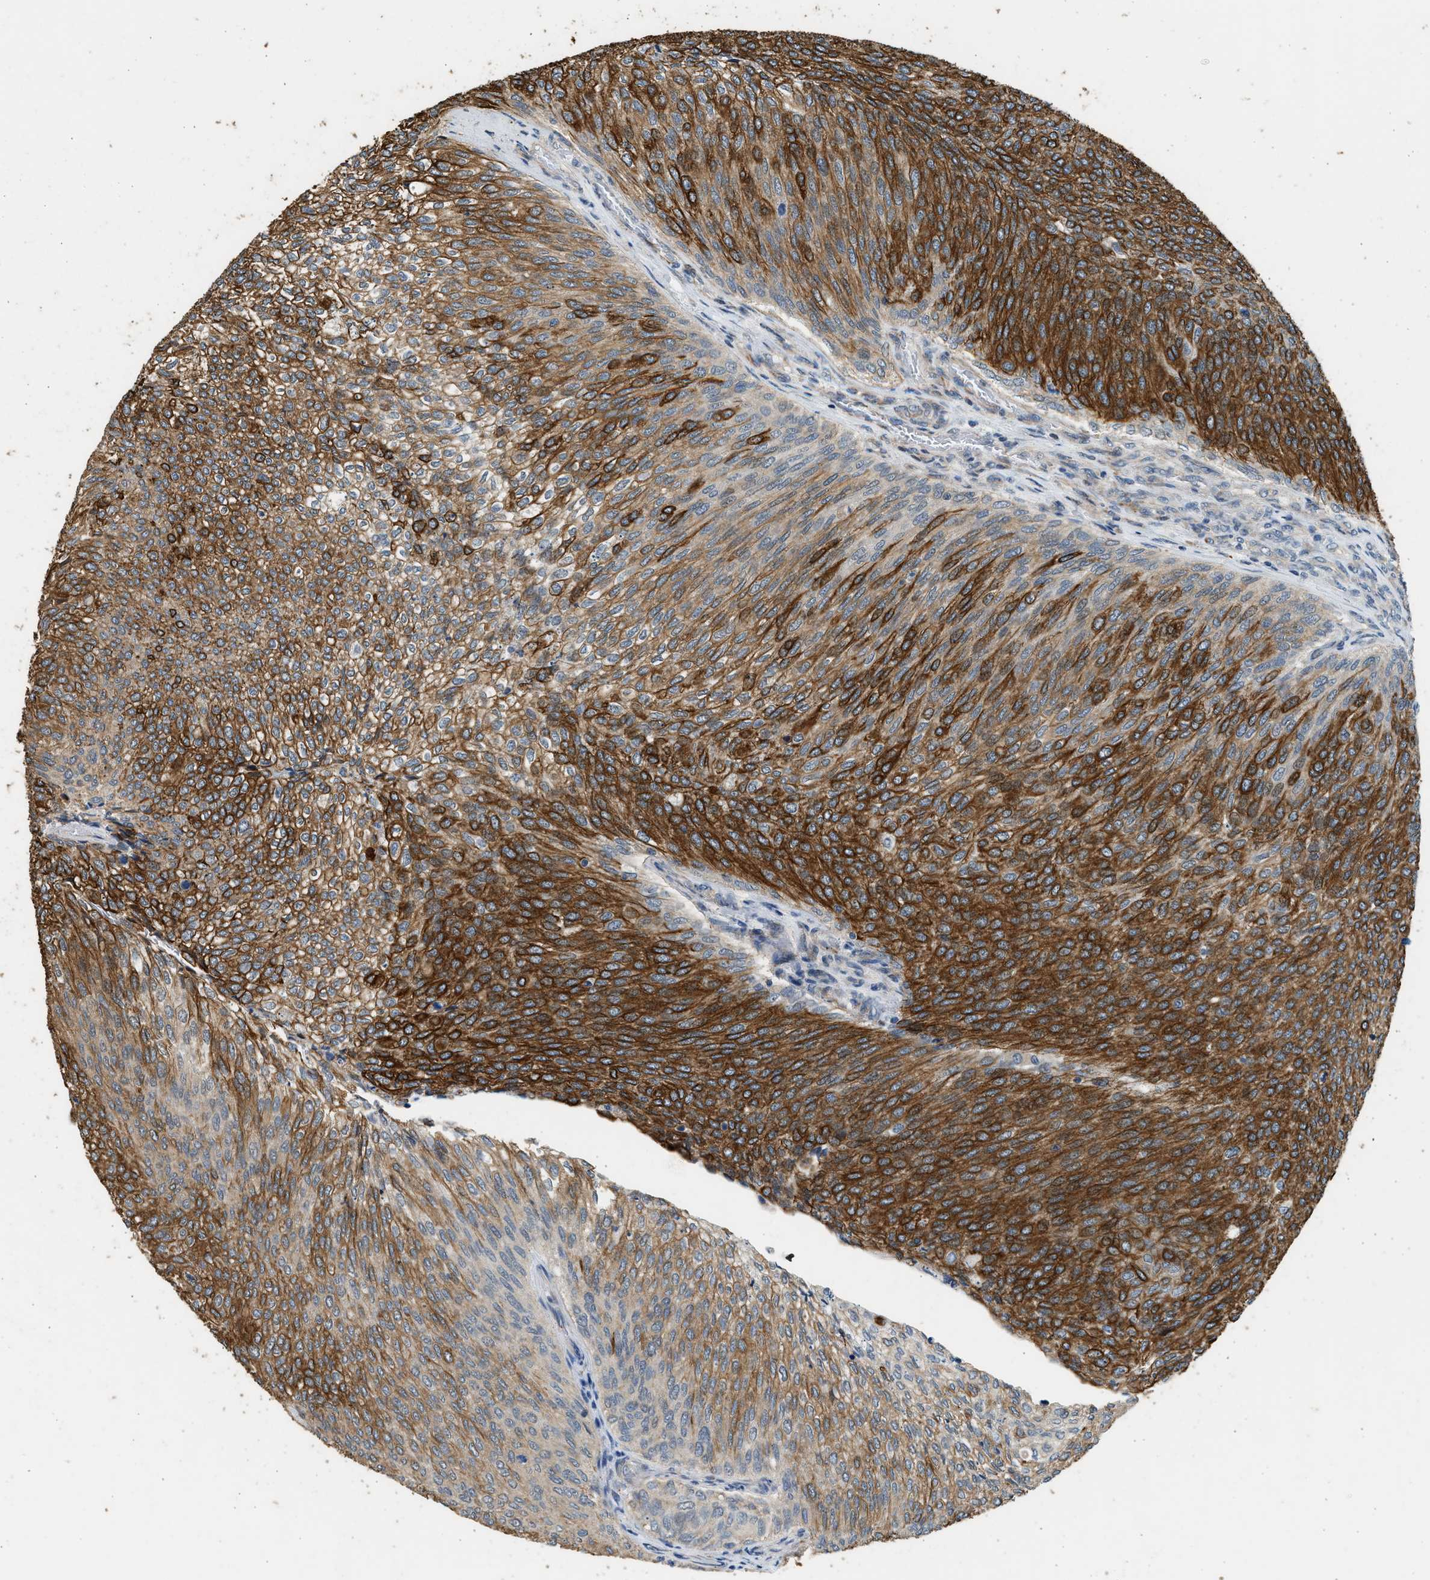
{"staining": {"intensity": "strong", "quantity": "25%-75%", "location": "cytoplasmic/membranous"}, "tissue": "urothelial cancer", "cell_type": "Tumor cells", "image_type": "cancer", "snomed": [{"axis": "morphology", "description": "Urothelial carcinoma, Low grade"}, {"axis": "topography", "description": "Urinary bladder"}], "caption": "Brown immunohistochemical staining in urothelial cancer shows strong cytoplasmic/membranous positivity in approximately 25%-75% of tumor cells.", "gene": "PCLO", "patient": {"sex": "female", "age": 79}}